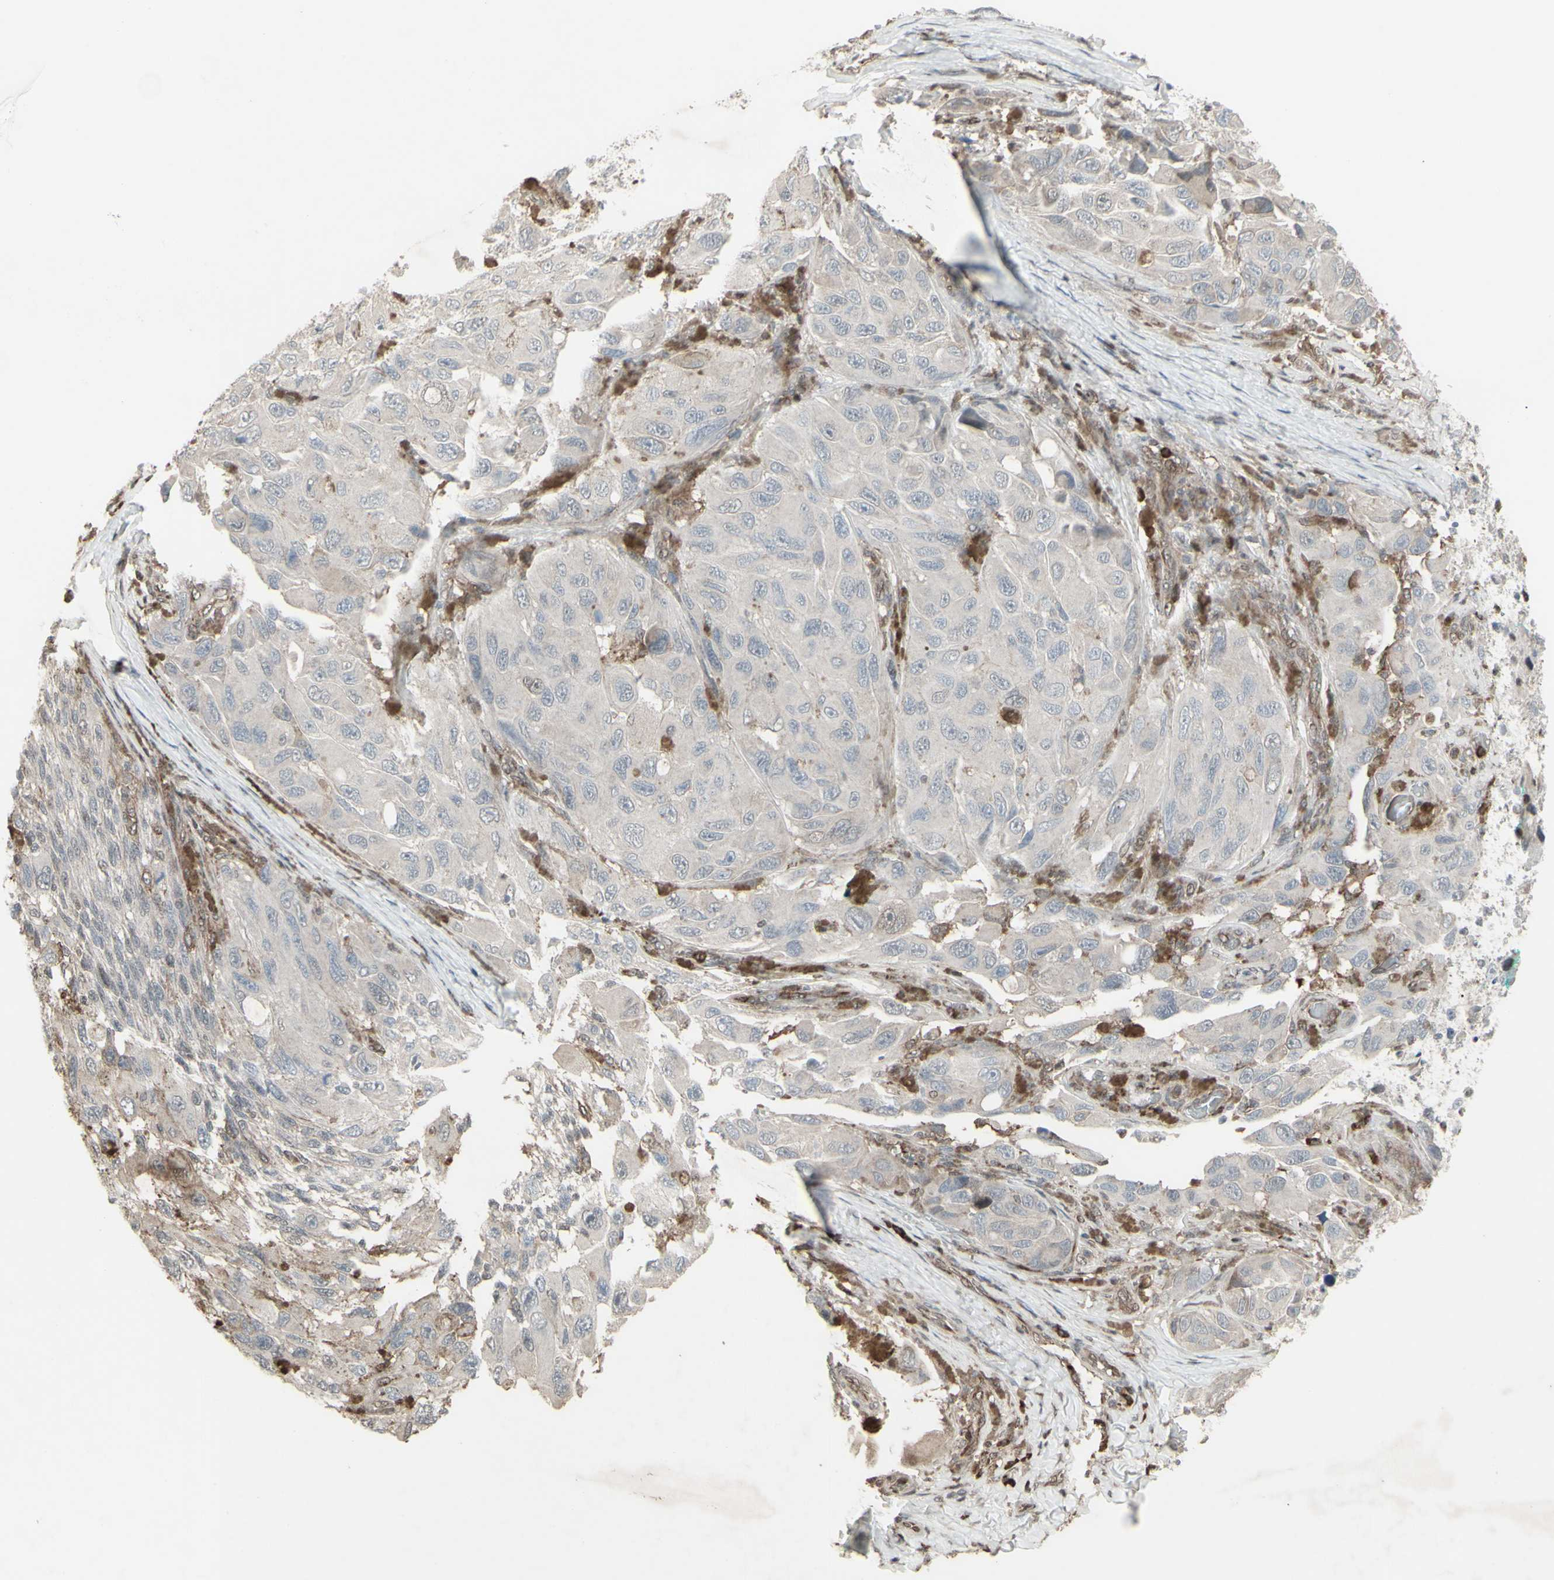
{"staining": {"intensity": "negative", "quantity": "none", "location": "none"}, "tissue": "melanoma", "cell_type": "Tumor cells", "image_type": "cancer", "snomed": [{"axis": "morphology", "description": "Malignant melanoma, NOS"}, {"axis": "topography", "description": "Skin"}], "caption": "Immunohistochemistry micrograph of human malignant melanoma stained for a protein (brown), which reveals no staining in tumor cells.", "gene": "CD33", "patient": {"sex": "female", "age": 73}}